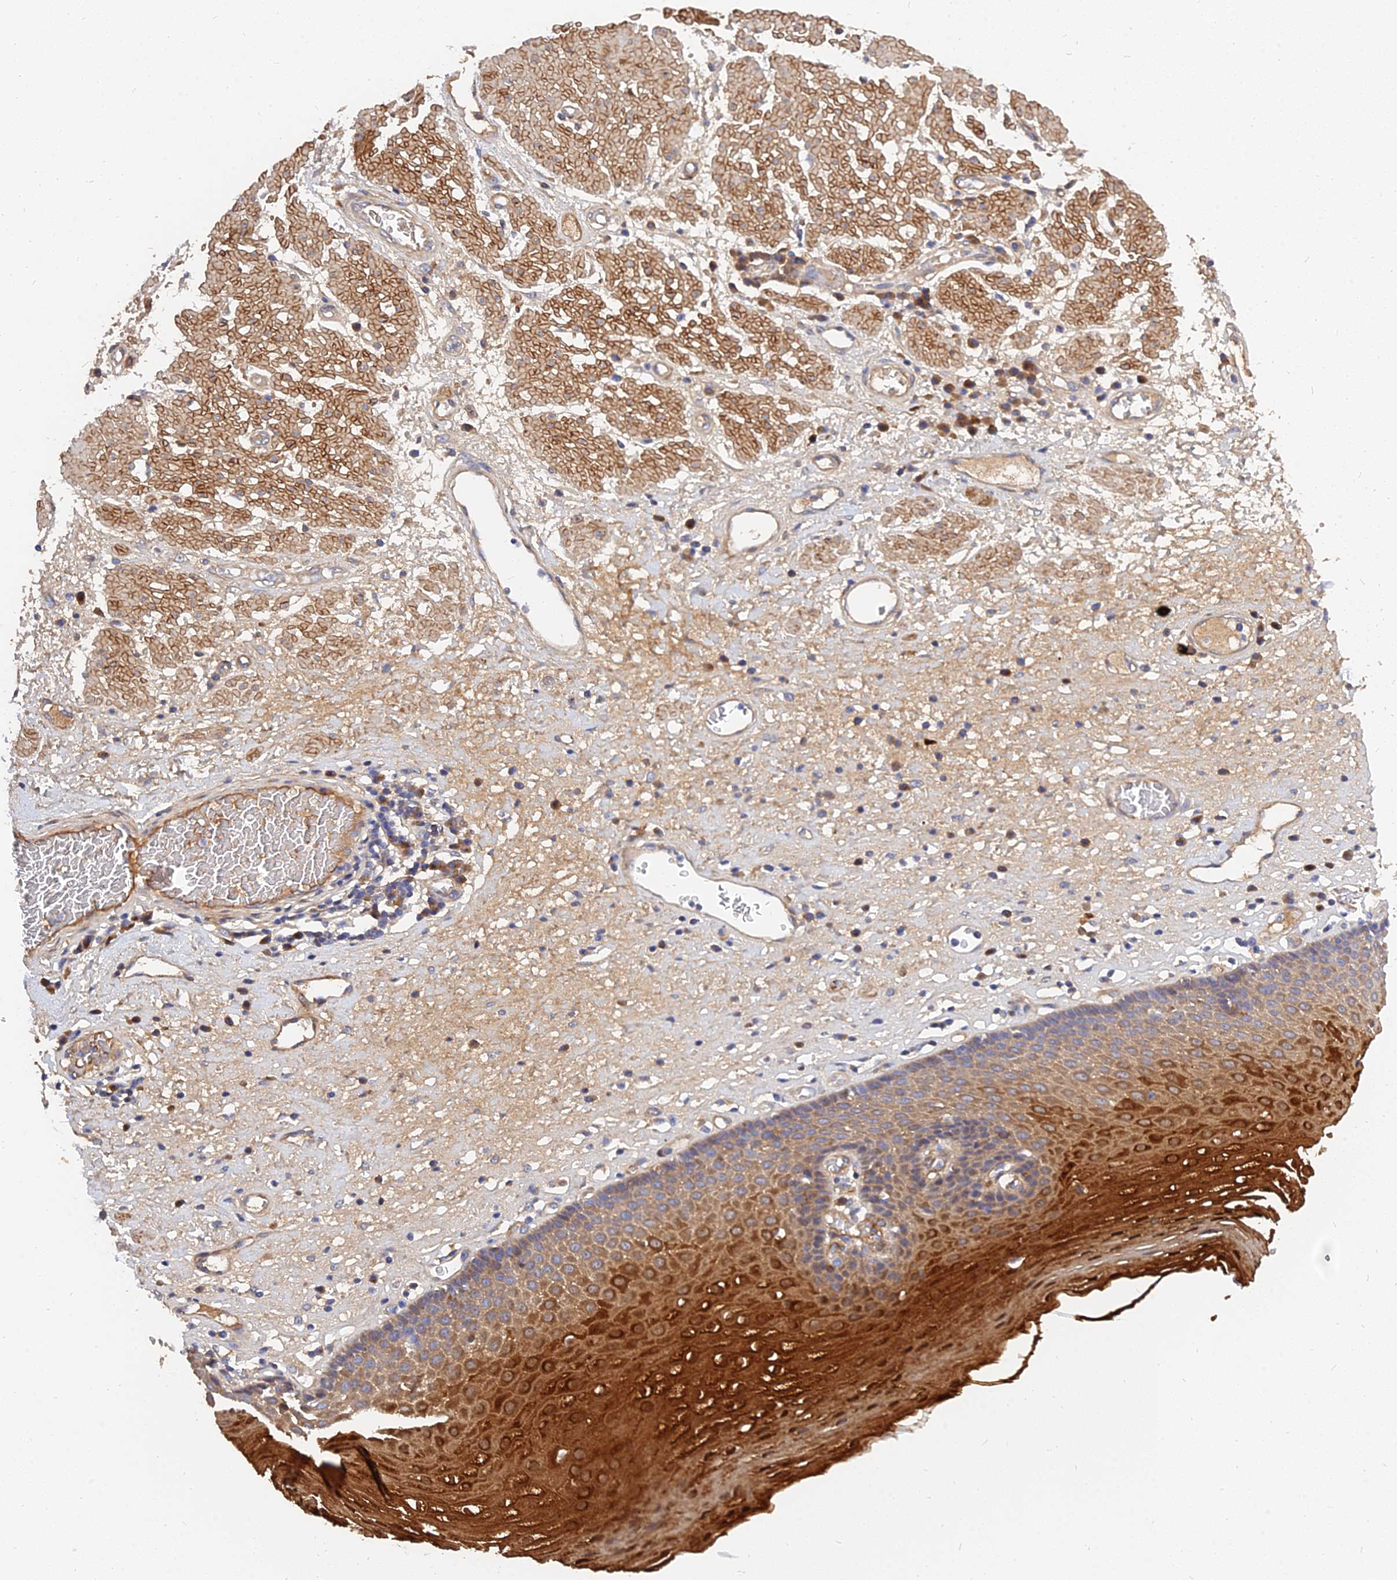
{"staining": {"intensity": "strong", "quantity": "25%-75%", "location": "cytoplasmic/membranous"}, "tissue": "esophagus", "cell_type": "Squamous epithelial cells", "image_type": "normal", "snomed": [{"axis": "morphology", "description": "Normal tissue, NOS"}, {"axis": "morphology", "description": "Adenocarcinoma, NOS"}, {"axis": "topography", "description": "Esophagus"}], "caption": "Brown immunohistochemical staining in normal human esophagus shows strong cytoplasmic/membranous staining in about 25%-75% of squamous epithelial cells. (DAB (3,3'-diaminobenzidine) = brown stain, brightfield microscopy at high magnification).", "gene": "MRPL35", "patient": {"sex": "male", "age": 62}}